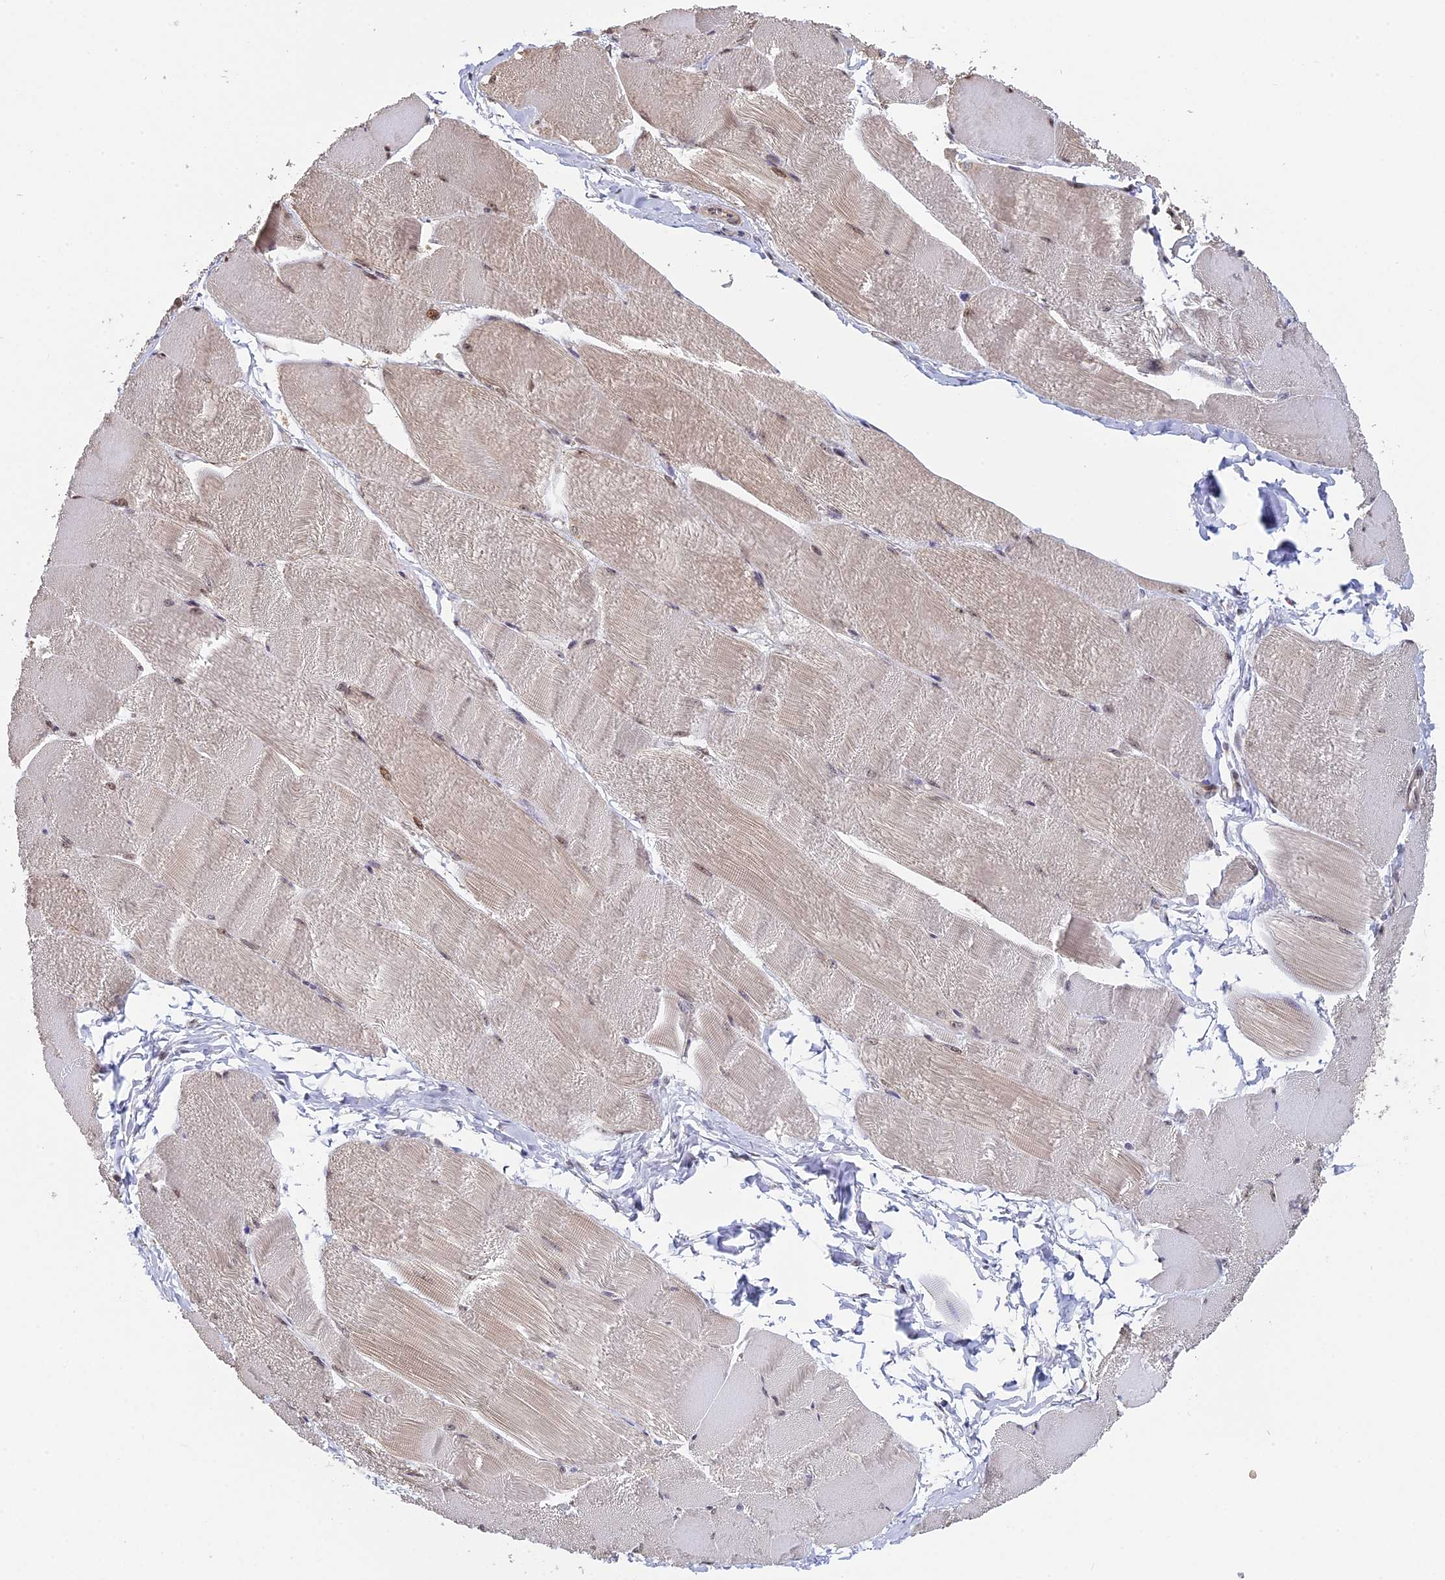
{"staining": {"intensity": "moderate", "quantity": "25%-75%", "location": "cytoplasmic/membranous,nuclear"}, "tissue": "skeletal muscle", "cell_type": "Myocytes", "image_type": "normal", "snomed": [{"axis": "morphology", "description": "Normal tissue, NOS"}, {"axis": "morphology", "description": "Basal cell carcinoma"}, {"axis": "topography", "description": "Skeletal muscle"}], "caption": "Myocytes show moderate cytoplasmic/membranous,nuclear expression in about 25%-75% of cells in normal skeletal muscle. The protein of interest is stained brown, and the nuclei are stained in blue (DAB IHC with brightfield microscopy, high magnification).", "gene": "MGA", "patient": {"sex": "female", "age": 64}}